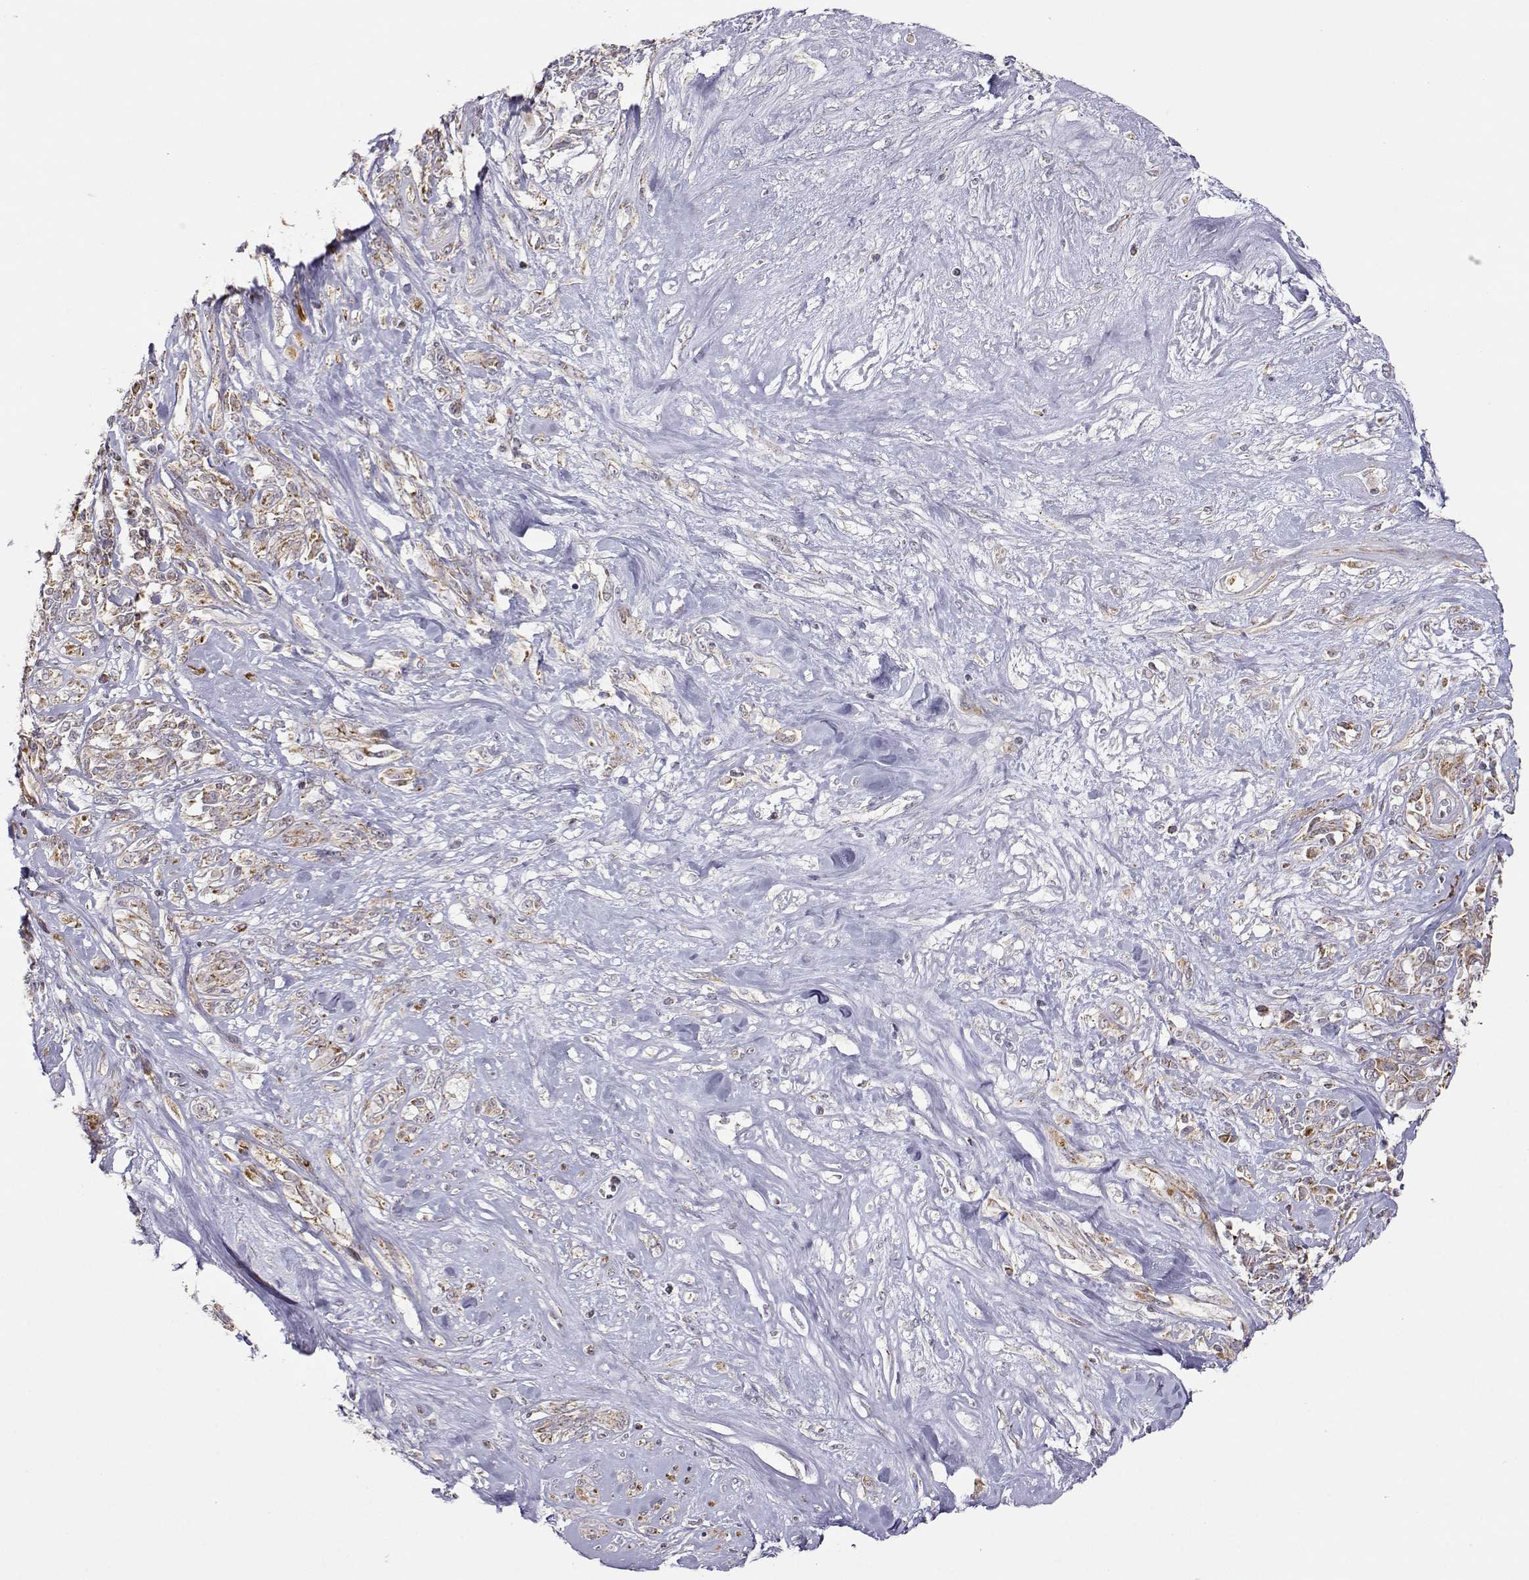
{"staining": {"intensity": "moderate", "quantity": "<25%", "location": "cytoplasmic/membranous"}, "tissue": "melanoma", "cell_type": "Tumor cells", "image_type": "cancer", "snomed": [{"axis": "morphology", "description": "Malignant melanoma, NOS"}, {"axis": "topography", "description": "Skin"}], "caption": "Protein expression analysis of melanoma exhibits moderate cytoplasmic/membranous staining in about <25% of tumor cells.", "gene": "EXOG", "patient": {"sex": "female", "age": 91}}